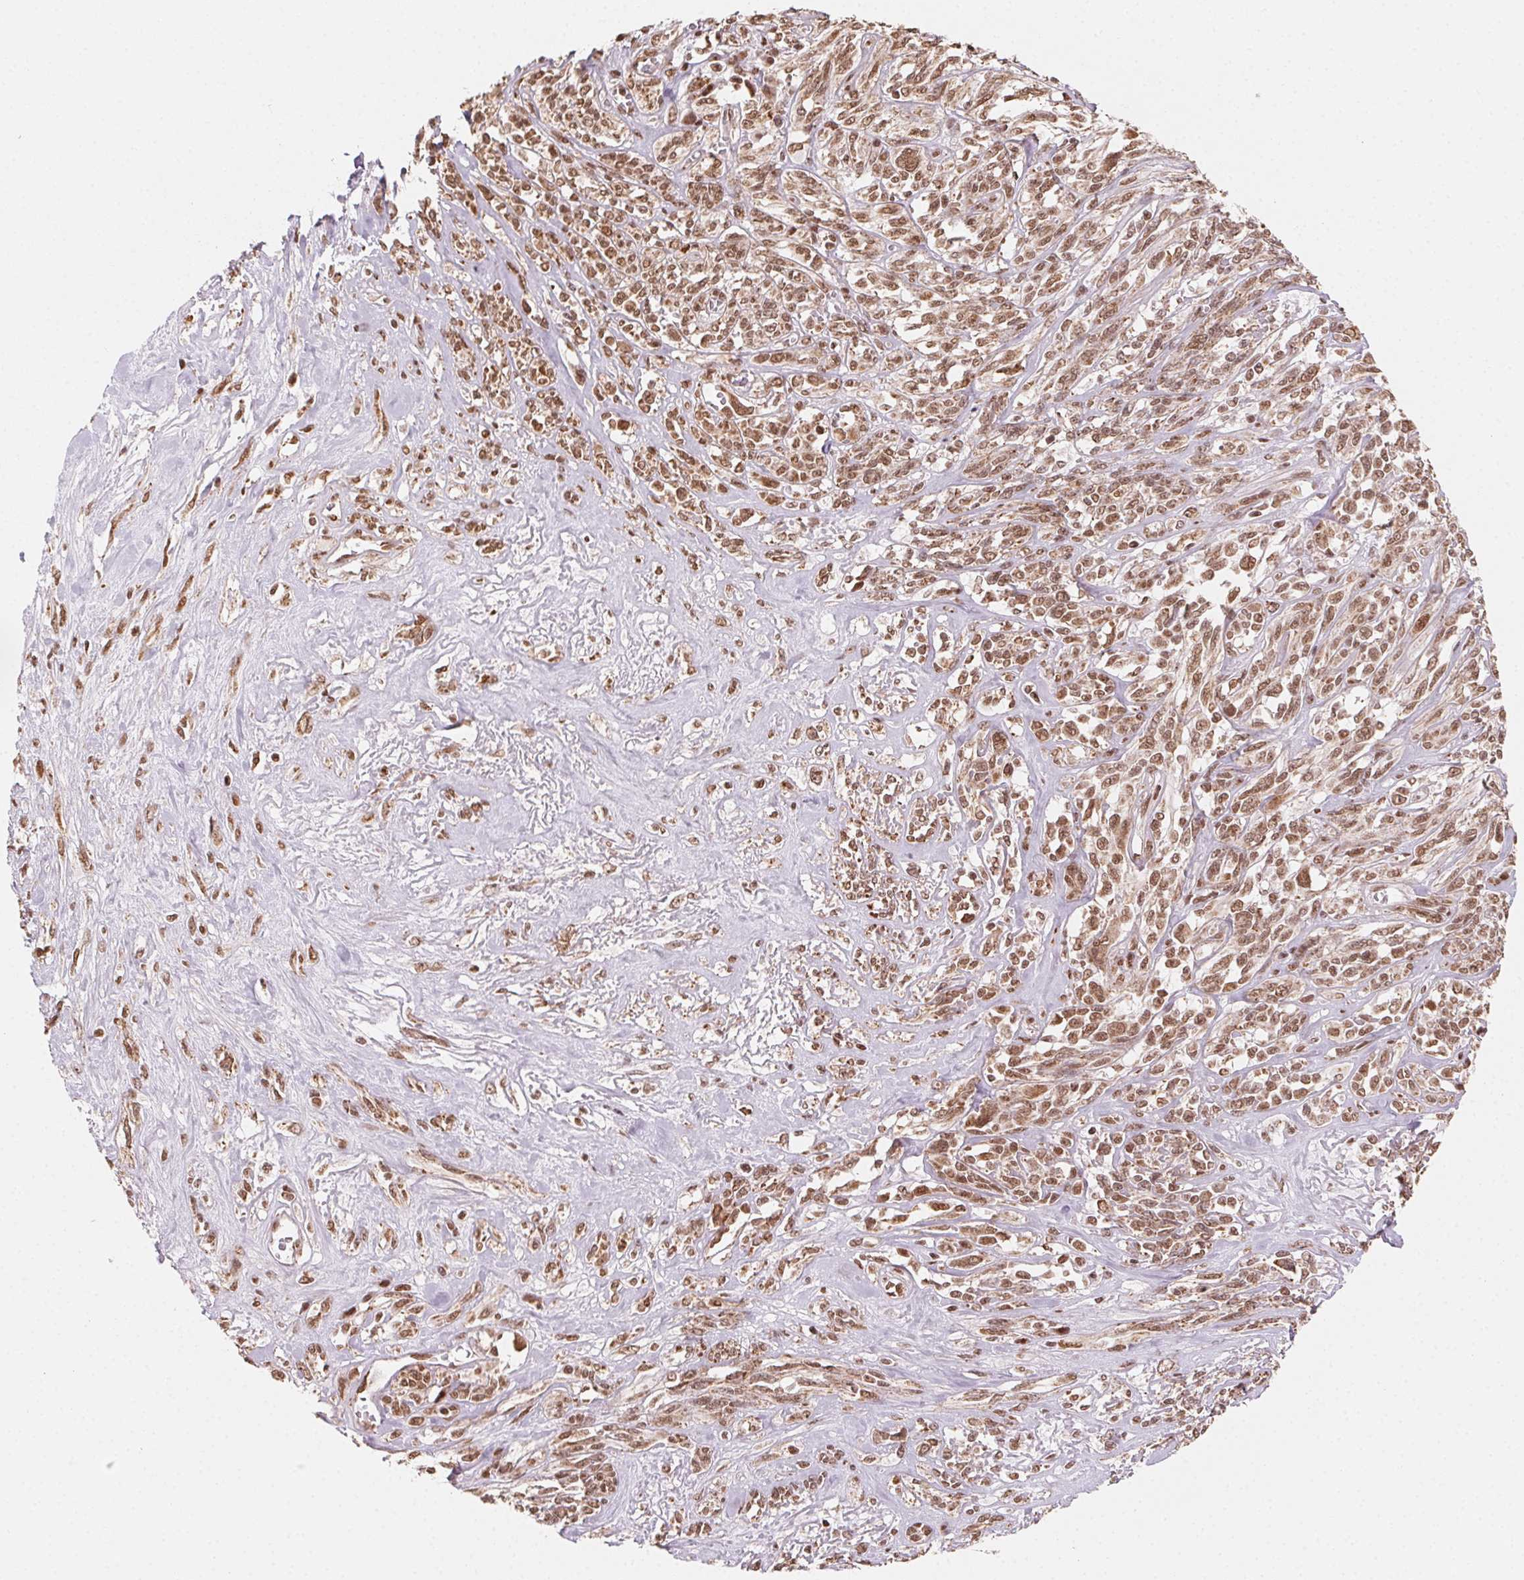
{"staining": {"intensity": "moderate", "quantity": ">75%", "location": "nuclear"}, "tissue": "melanoma", "cell_type": "Tumor cells", "image_type": "cancer", "snomed": [{"axis": "morphology", "description": "Malignant melanoma, NOS"}, {"axis": "topography", "description": "Skin"}], "caption": "An IHC micrograph of tumor tissue is shown. Protein staining in brown labels moderate nuclear positivity in malignant melanoma within tumor cells.", "gene": "TOPORS", "patient": {"sex": "female", "age": 91}}